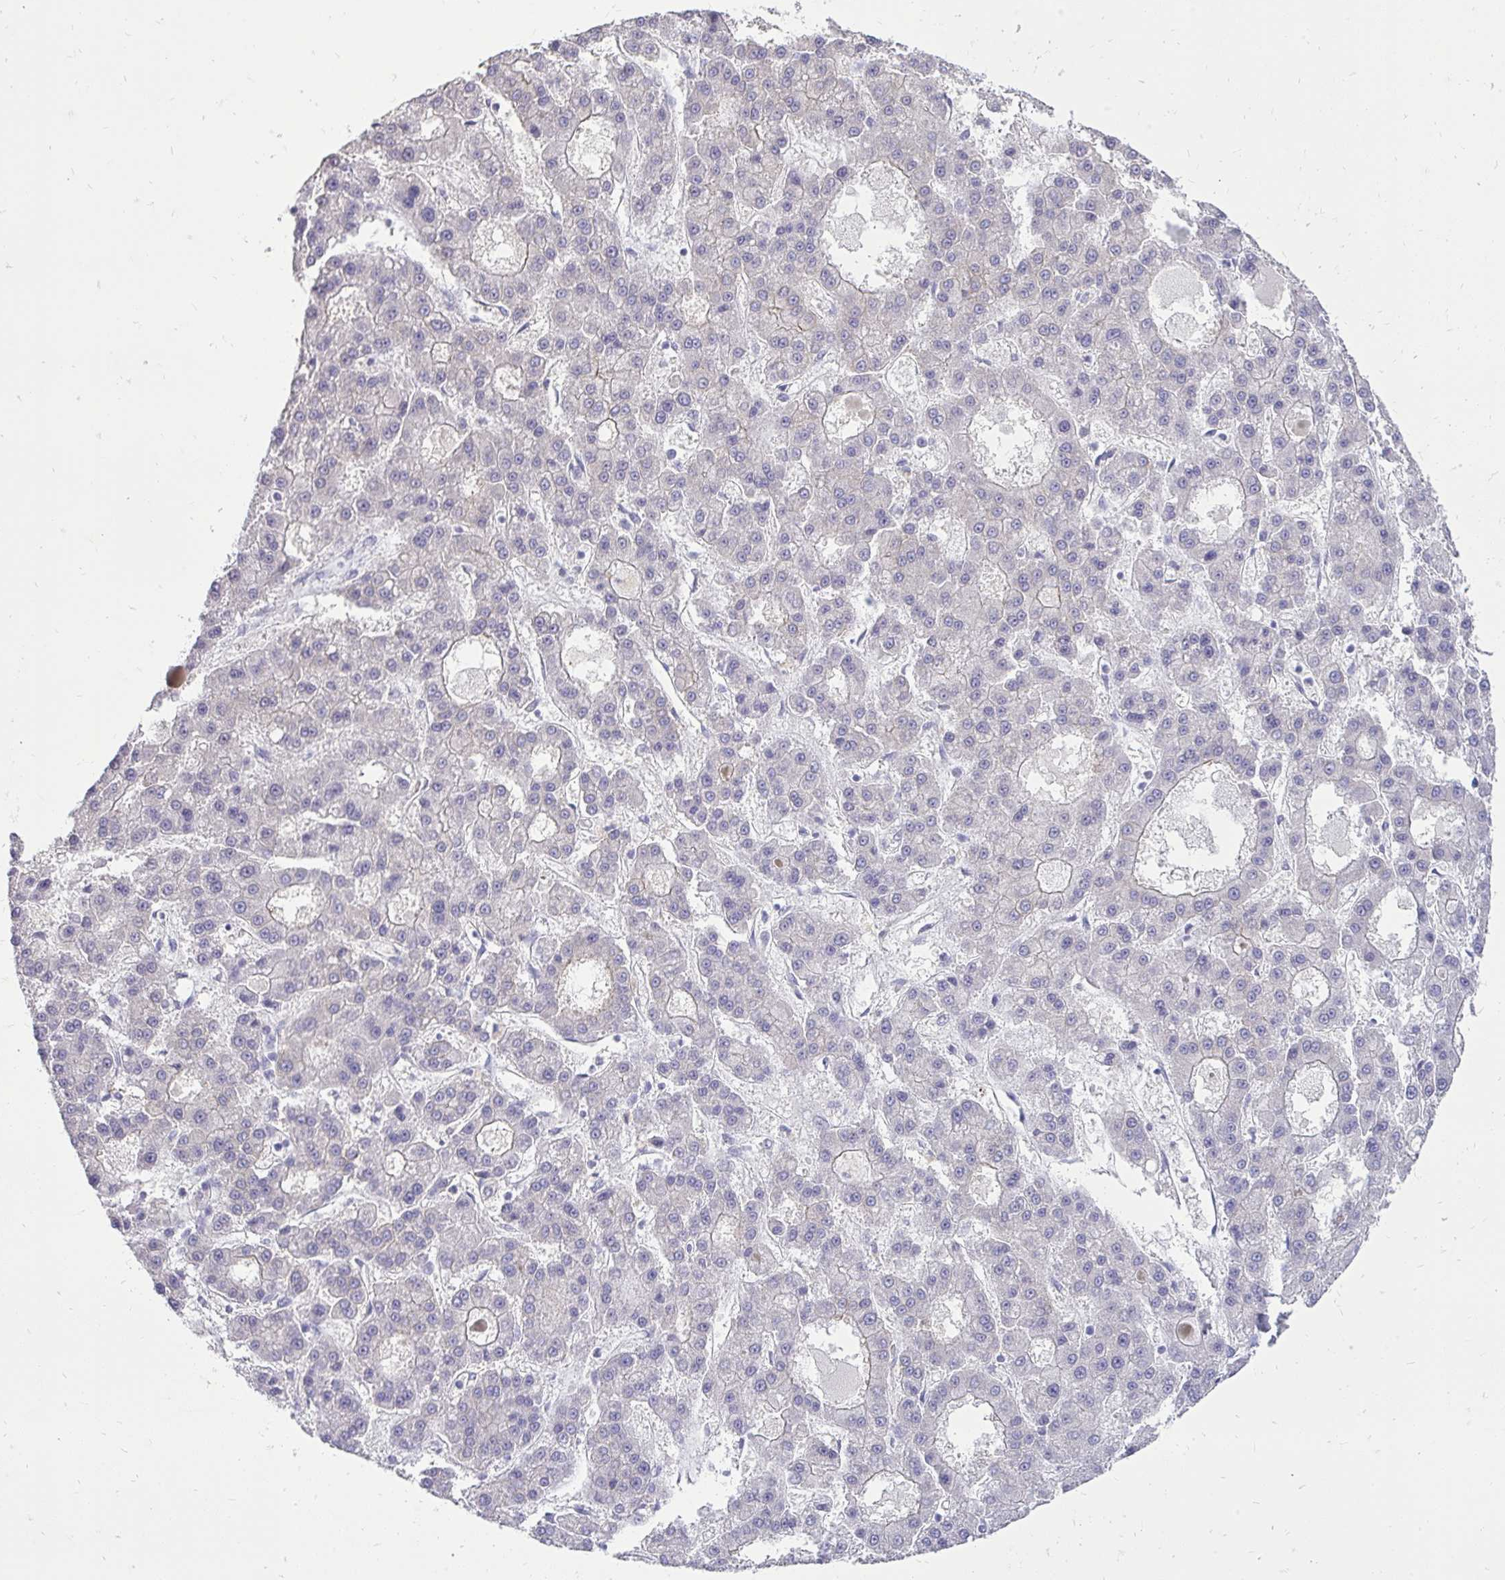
{"staining": {"intensity": "negative", "quantity": "none", "location": "none"}, "tissue": "liver cancer", "cell_type": "Tumor cells", "image_type": "cancer", "snomed": [{"axis": "morphology", "description": "Carcinoma, Hepatocellular, NOS"}, {"axis": "topography", "description": "Liver"}], "caption": "The micrograph exhibits no significant positivity in tumor cells of liver hepatocellular carcinoma. (DAB immunohistochemistry (IHC) with hematoxylin counter stain).", "gene": "SPTBN2", "patient": {"sex": "male", "age": 70}}